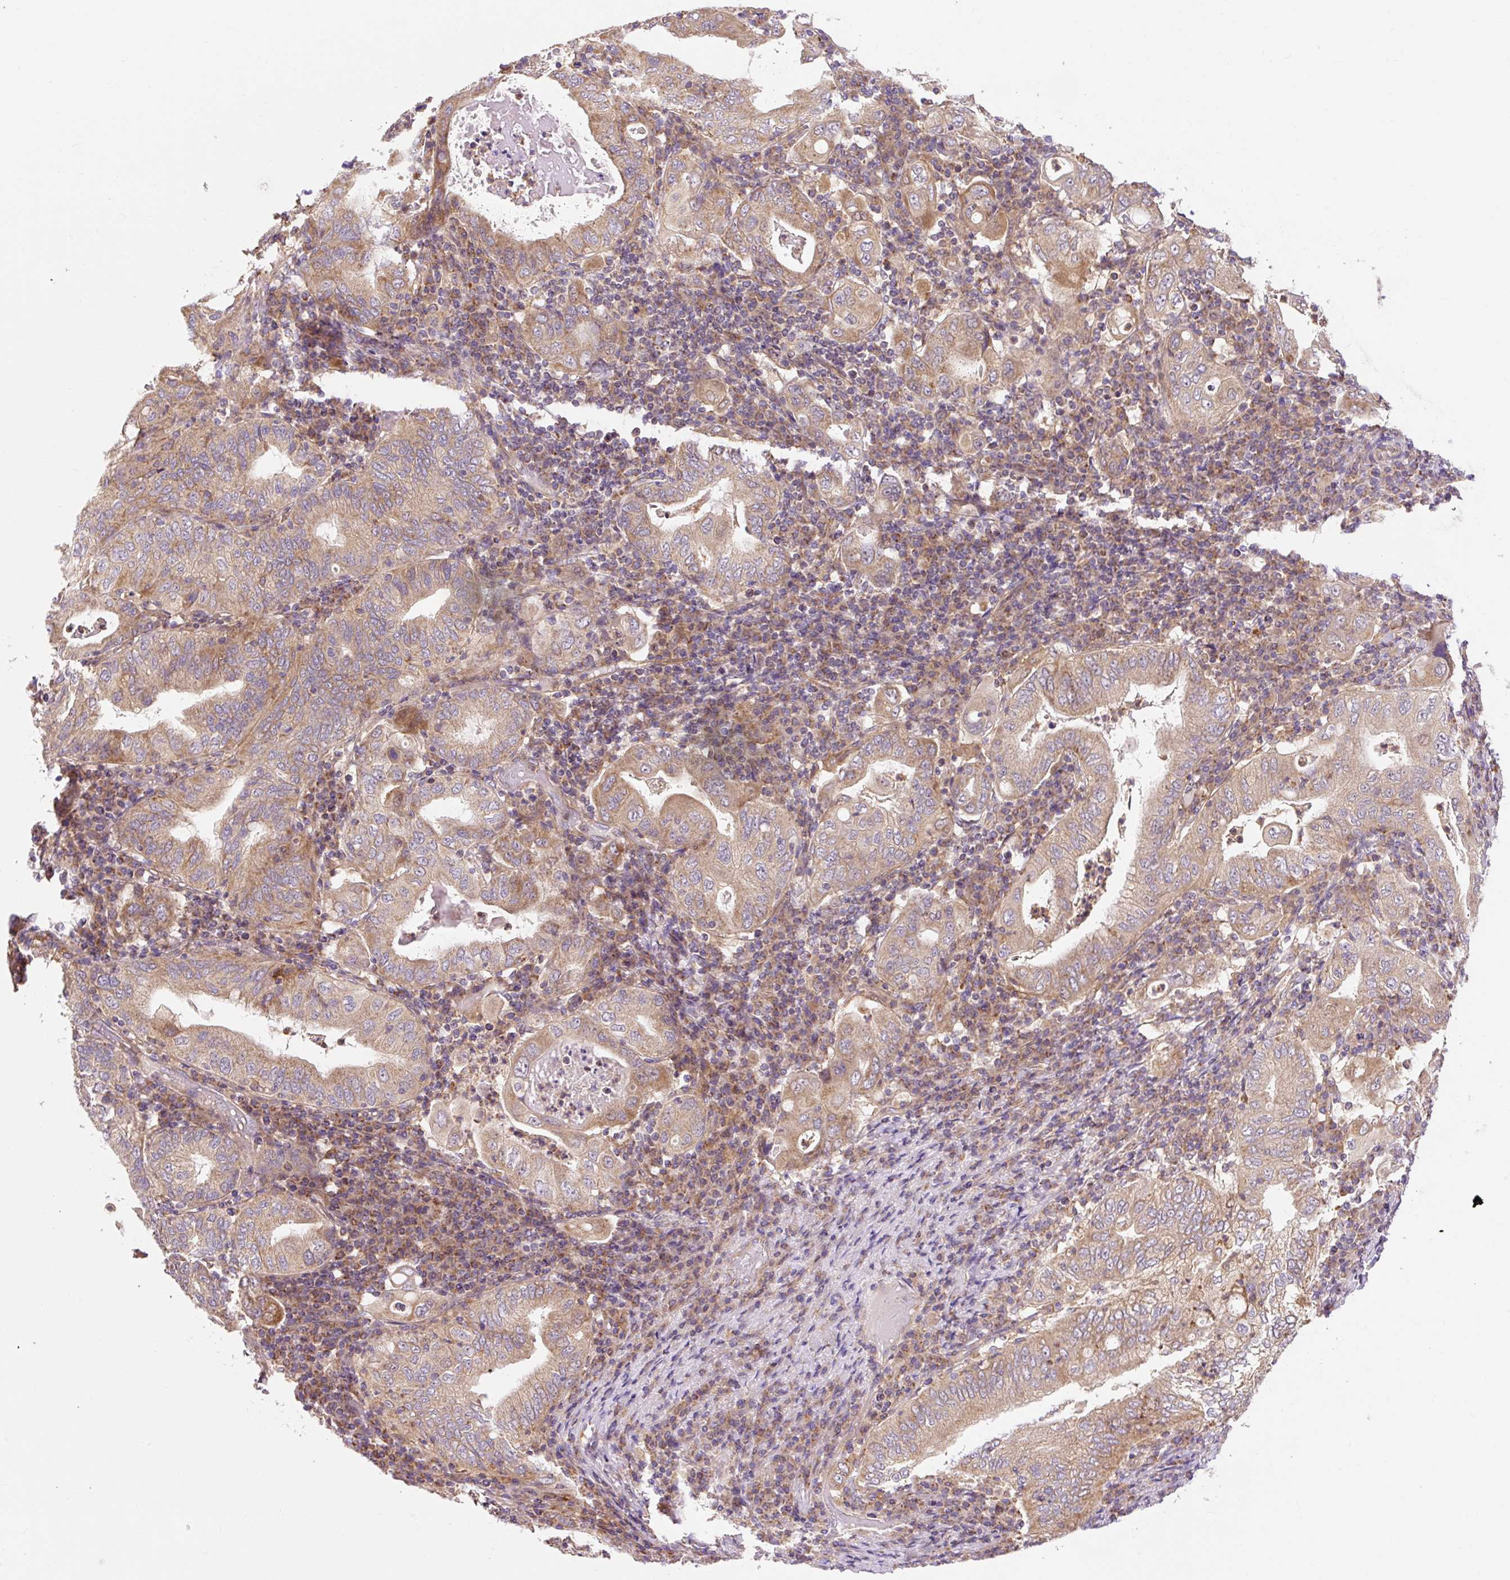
{"staining": {"intensity": "moderate", "quantity": ">75%", "location": "cytoplasmic/membranous"}, "tissue": "stomach cancer", "cell_type": "Tumor cells", "image_type": "cancer", "snomed": [{"axis": "morphology", "description": "Normal tissue, NOS"}, {"axis": "morphology", "description": "Adenocarcinoma, NOS"}, {"axis": "topography", "description": "Esophagus"}, {"axis": "topography", "description": "Stomach, upper"}, {"axis": "topography", "description": "Peripheral nerve tissue"}], "caption": "Moderate cytoplasmic/membranous protein positivity is appreciated in approximately >75% of tumor cells in adenocarcinoma (stomach).", "gene": "TRIAP1", "patient": {"sex": "male", "age": 62}}